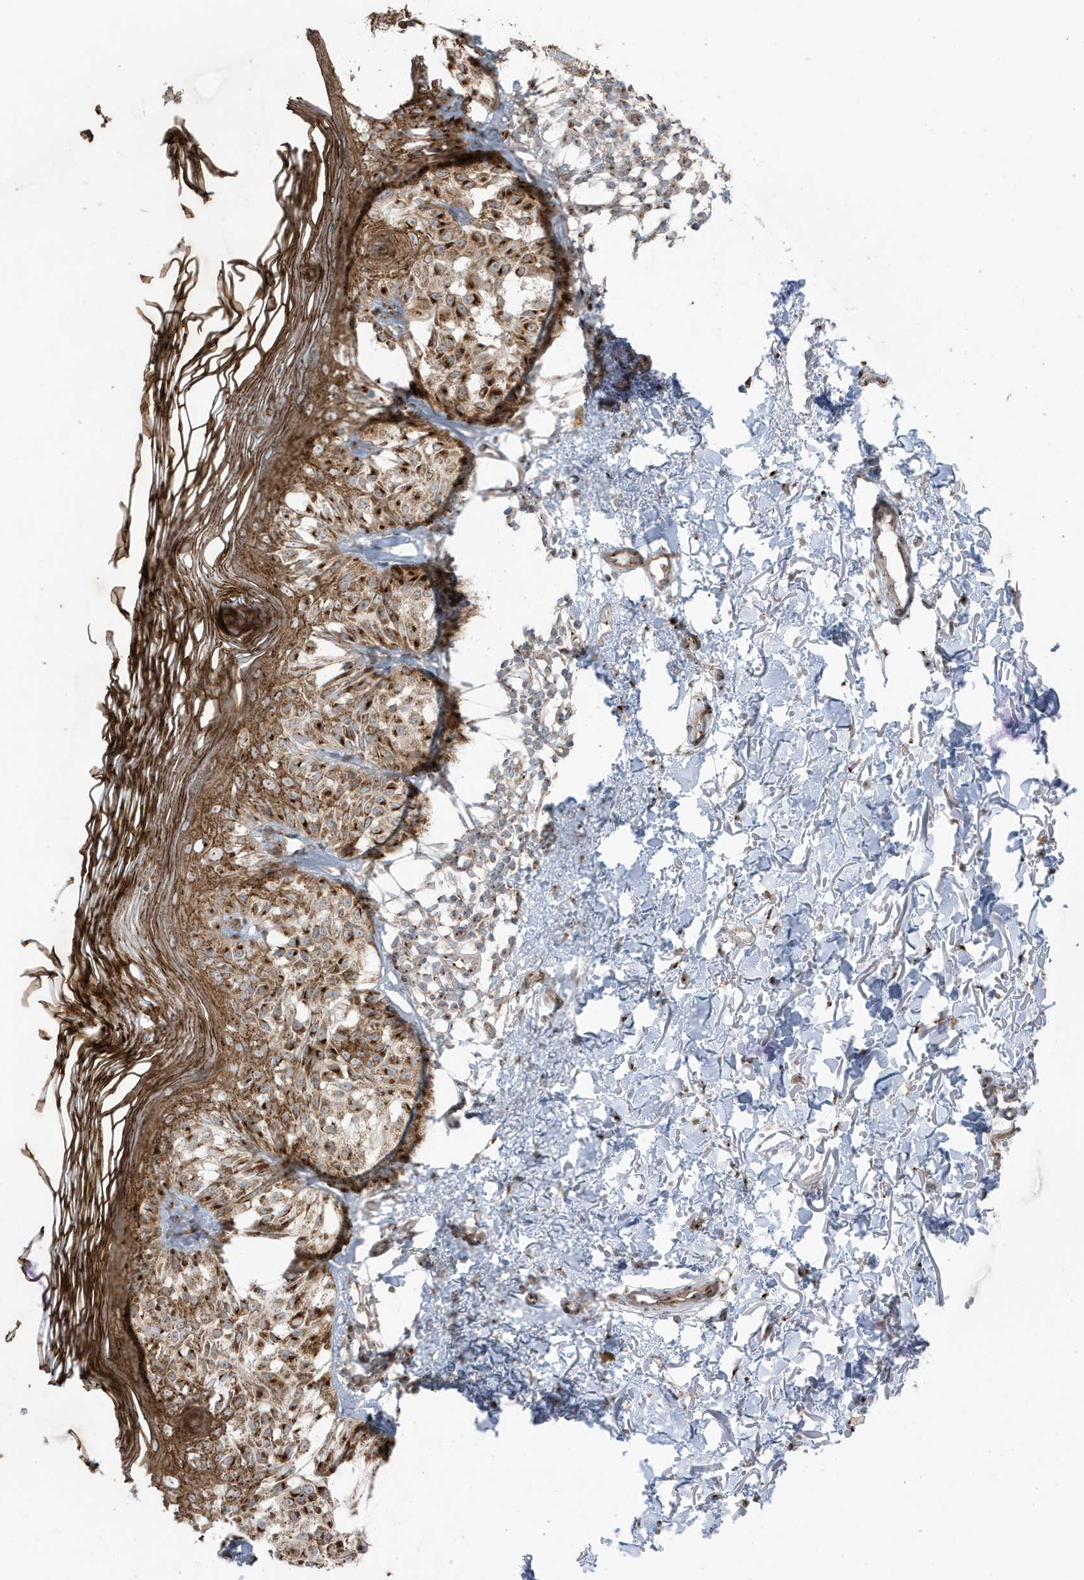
{"staining": {"intensity": "strong", "quantity": "25%-75%", "location": "cytoplasmic/membranous"}, "tissue": "melanoma", "cell_type": "Tumor cells", "image_type": "cancer", "snomed": [{"axis": "morphology", "description": "Malignant melanoma, NOS"}, {"axis": "topography", "description": "Skin"}], "caption": "This is an image of IHC staining of malignant melanoma, which shows strong expression in the cytoplasmic/membranous of tumor cells.", "gene": "GOLGA4", "patient": {"sex": "female", "age": 50}}